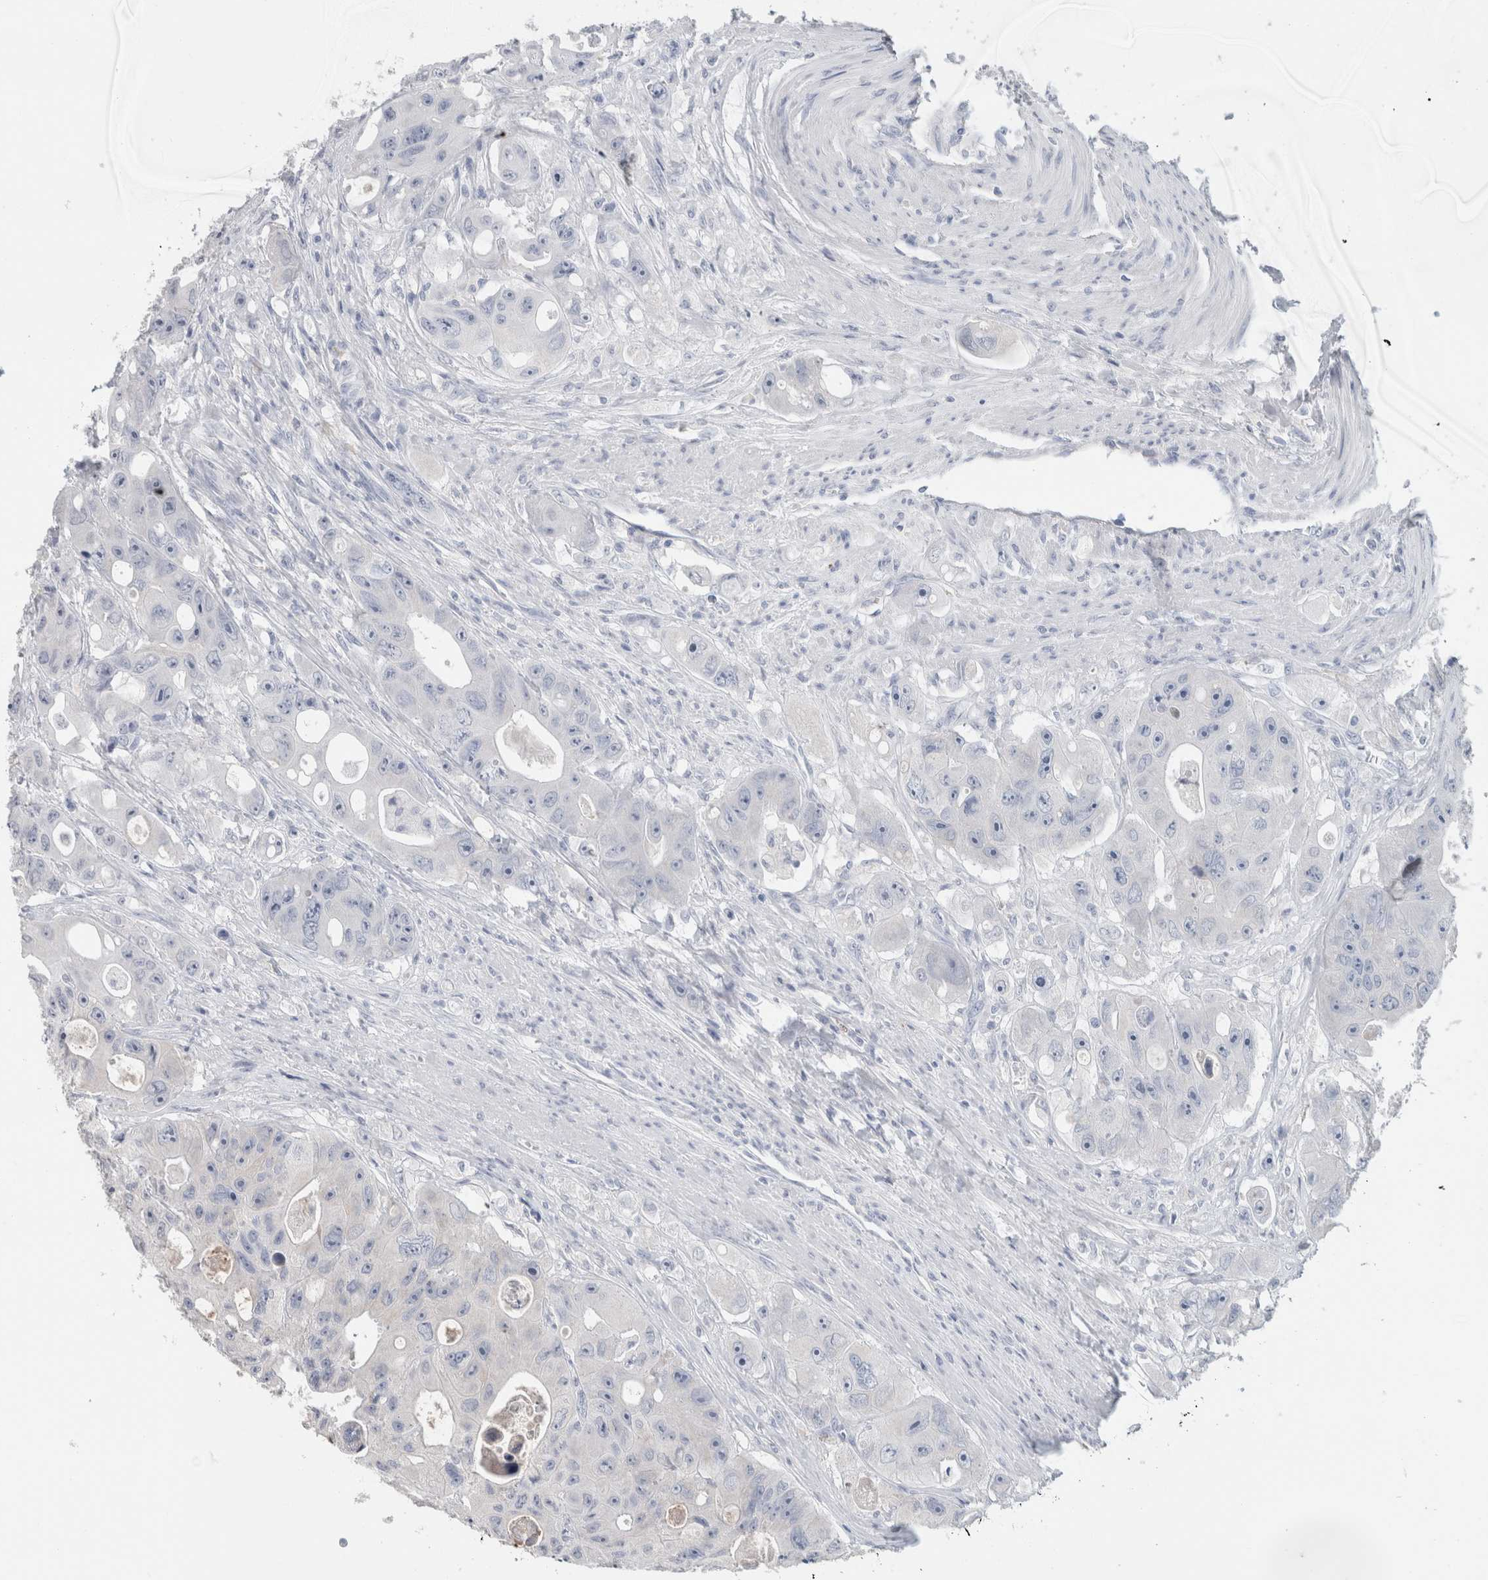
{"staining": {"intensity": "negative", "quantity": "none", "location": "none"}, "tissue": "colorectal cancer", "cell_type": "Tumor cells", "image_type": "cancer", "snomed": [{"axis": "morphology", "description": "Adenocarcinoma, NOS"}, {"axis": "topography", "description": "Colon"}], "caption": "The immunohistochemistry (IHC) image has no significant positivity in tumor cells of colorectal cancer tissue.", "gene": "SCGB1A1", "patient": {"sex": "female", "age": 46}}